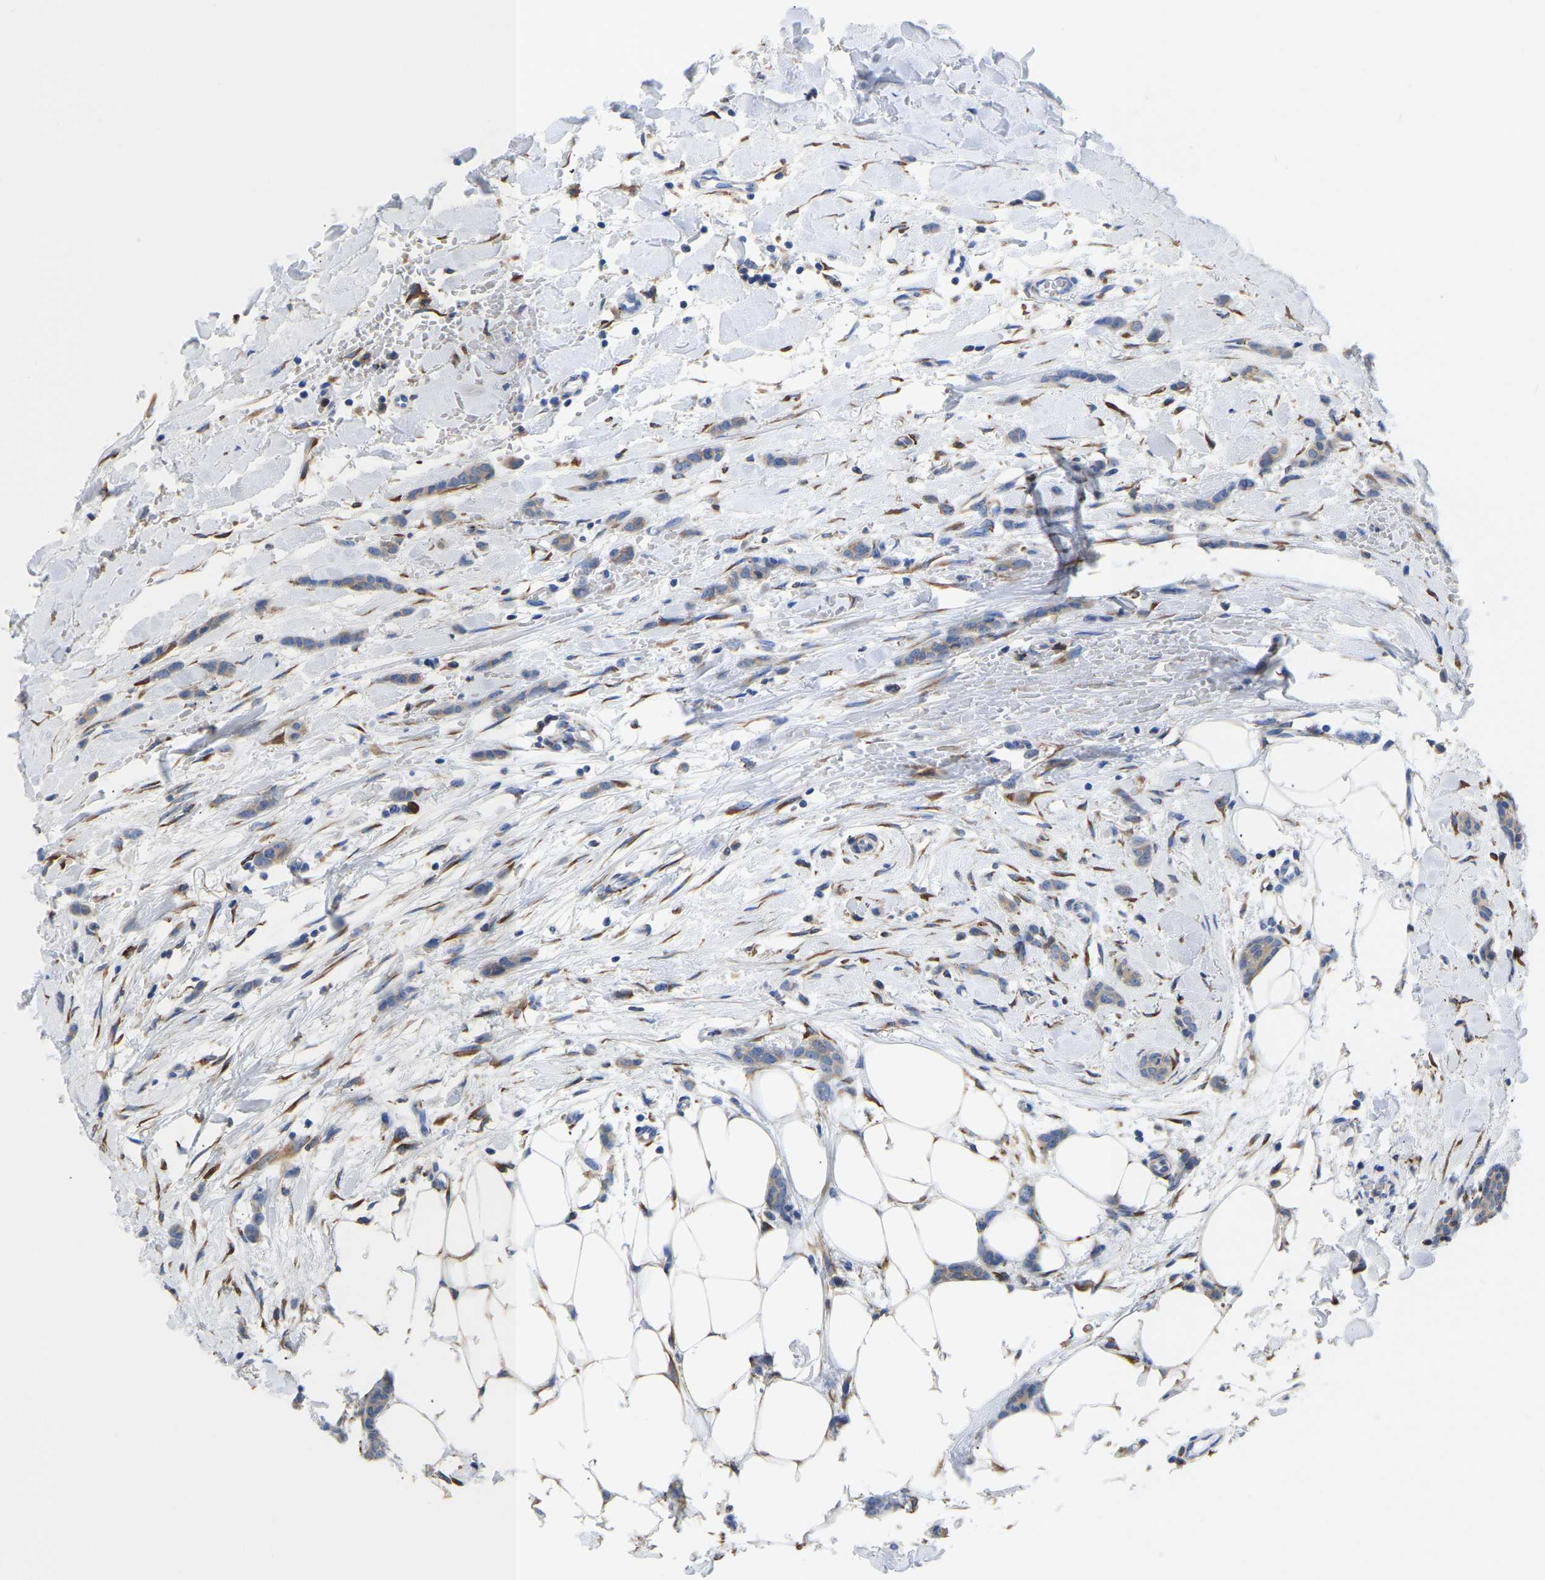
{"staining": {"intensity": "weak", "quantity": ">75%", "location": "cytoplasmic/membranous"}, "tissue": "breast cancer", "cell_type": "Tumor cells", "image_type": "cancer", "snomed": [{"axis": "morphology", "description": "Lobular carcinoma"}, {"axis": "topography", "description": "Skin"}, {"axis": "topography", "description": "Breast"}], "caption": "High-magnification brightfield microscopy of lobular carcinoma (breast) stained with DAB (brown) and counterstained with hematoxylin (blue). tumor cells exhibit weak cytoplasmic/membranous staining is appreciated in approximately>75% of cells.", "gene": "P4HB", "patient": {"sex": "female", "age": 46}}